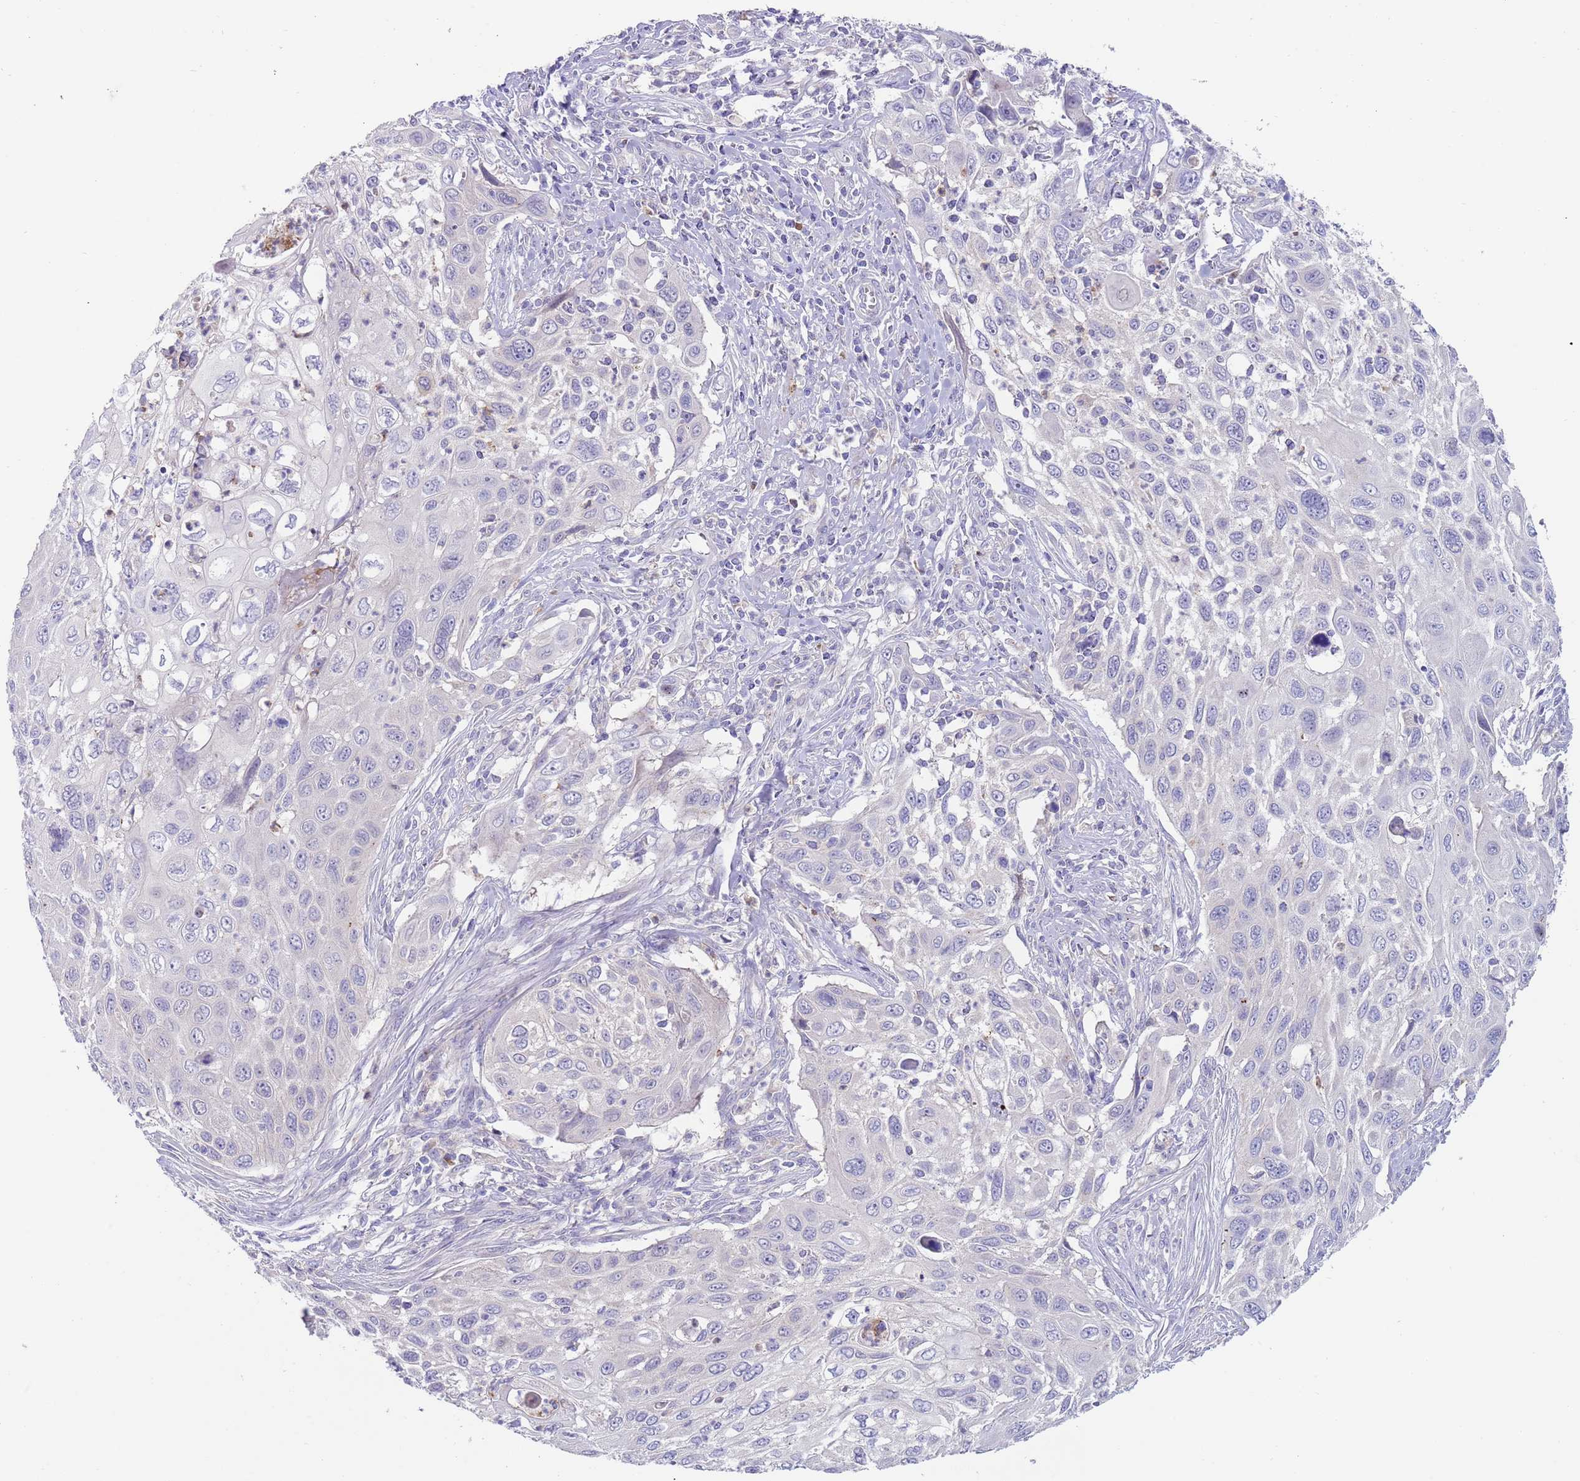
{"staining": {"intensity": "negative", "quantity": "none", "location": "none"}, "tissue": "cervical cancer", "cell_type": "Tumor cells", "image_type": "cancer", "snomed": [{"axis": "morphology", "description": "Squamous cell carcinoma, NOS"}, {"axis": "topography", "description": "Cervix"}], "caption": "This is a histopathology image of immunohistochemistry (IHC) staining of squamous cell carcinoma (cervical), which shows no staining in tumor cells.", "gene": "TYW1", "patient": {"sex": "female", "age": 70}}